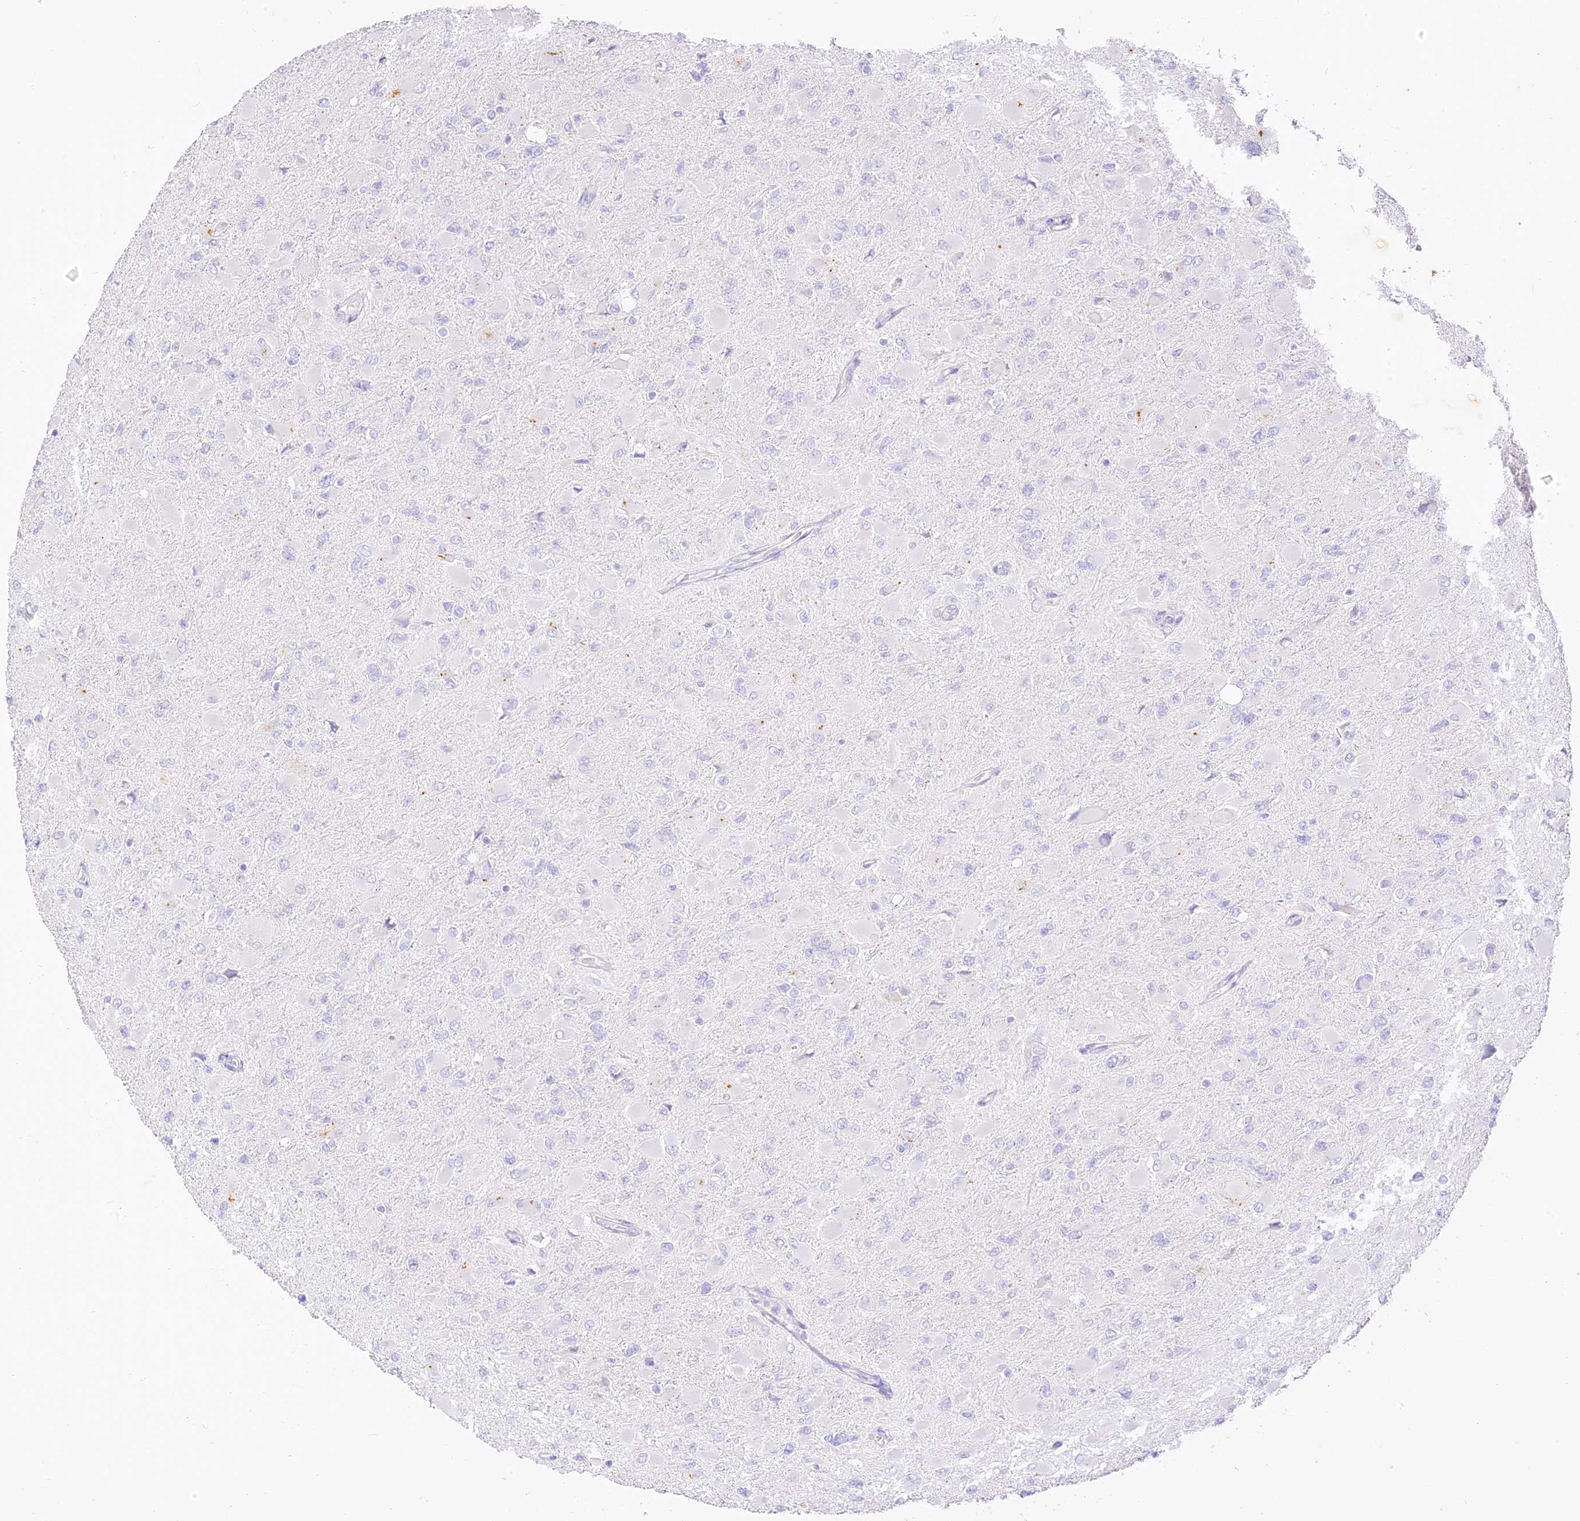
{"staining": {"intensity": "negative", "quantity": "none", "location": "none"}, "tissue": "glioma", "cell_type": "Tumor cells", "image_type": "cancer", "snomed": [{"axis": "morphology", "description": "Glioma, malignant, High grade"}, {"axis": "topography", "description": "Cerebral cortex"}], "caption": "This micrograph is of high-grade glioma (malignant) stained with immunohistochemistry to label a protein in brown with the nuclei are counter-stained blue. There is no staining in tumor cells.", "gene": "SEC13", "patient": {"sex": "female", "age": 36}}